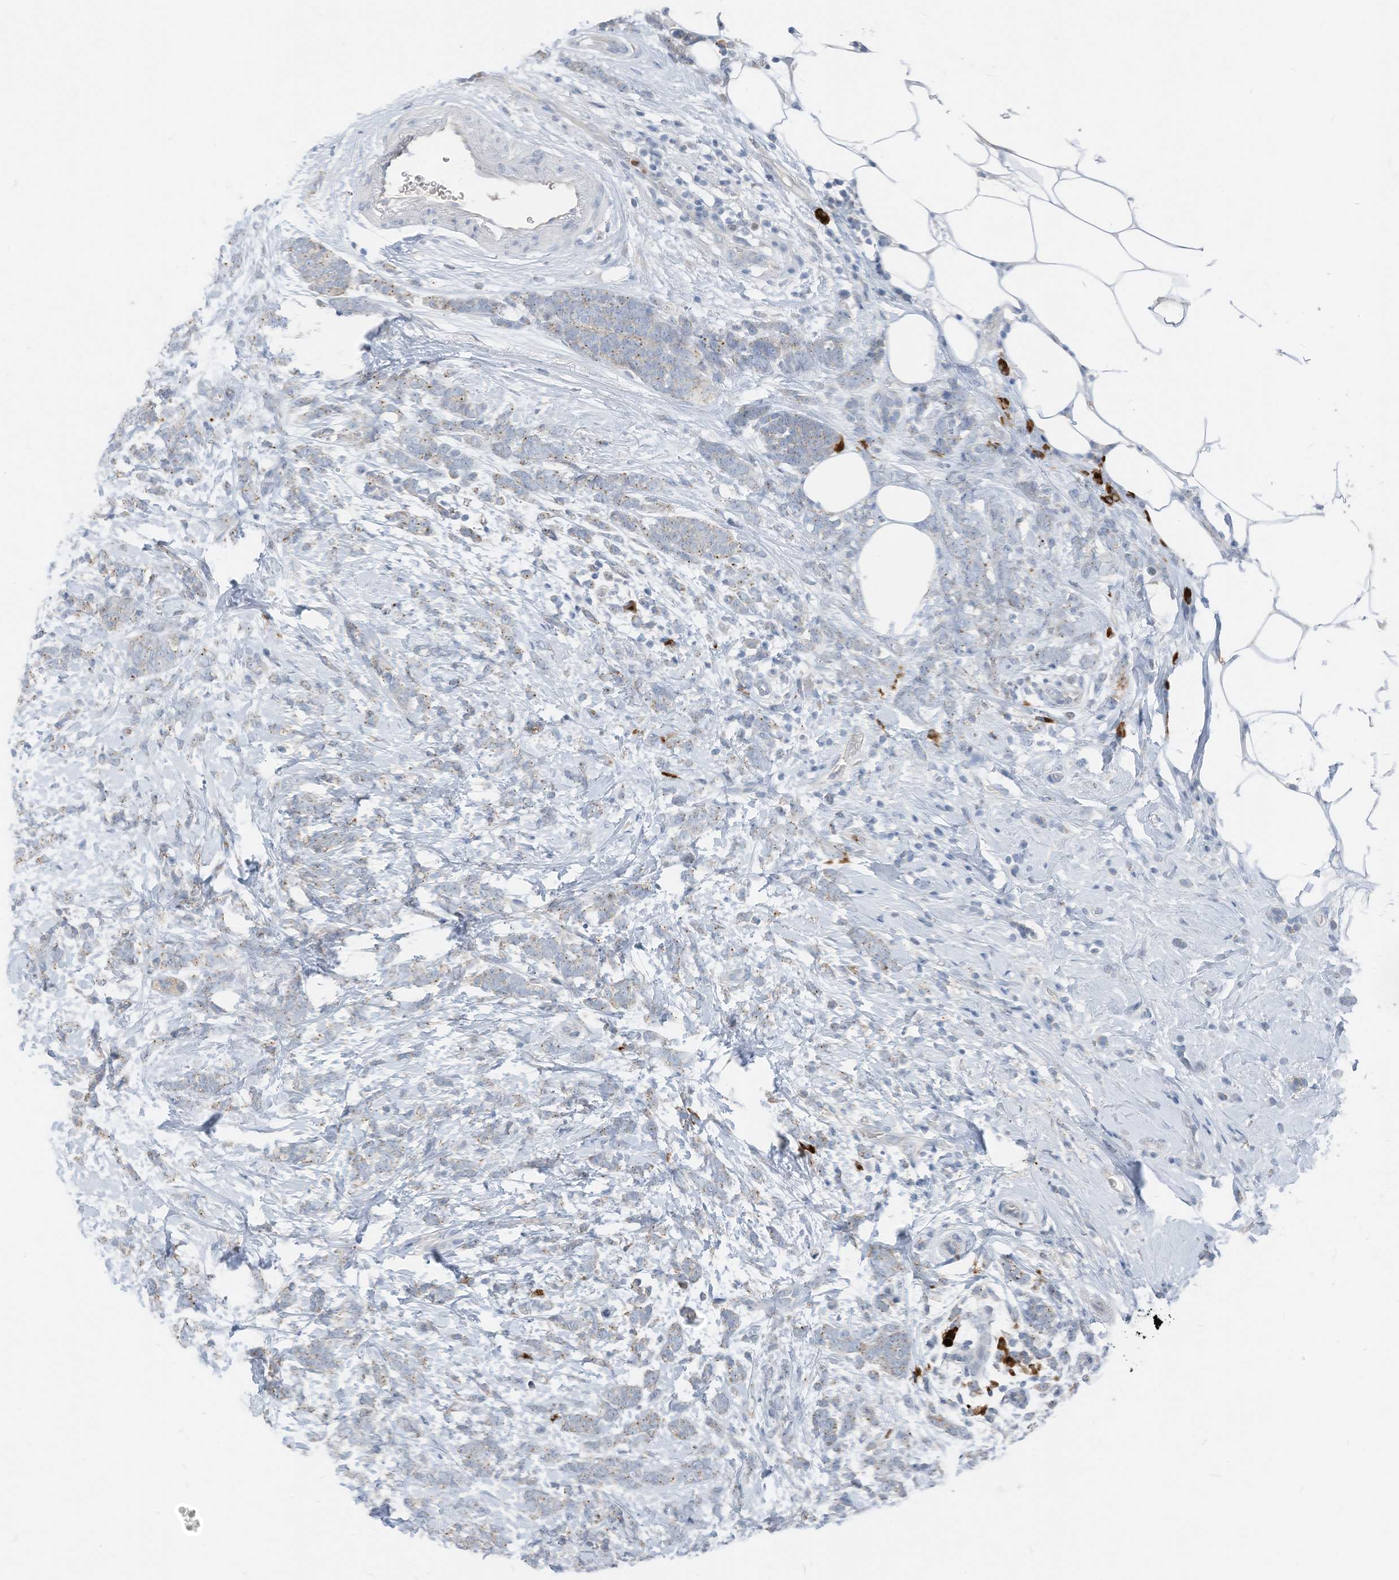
{"staining": {"intensity": "weak", "quantity": "<25%", "location": "cytoplasmic/membranous"}, "tissue": "breast cancer", "cell_type": "Tumor cells", "image_type": "cancer", "snomed": [{"axis": "morphology", "description": "Lobular carcinoma"}, {"axis": "topography", "description": "Breast"}], "caption": "This micrograph is of breast cancer (lobular carcinoma) stained with immunohistochemistry to label a protein in brown with the nuclei are counter-stained blue. There is no positivity in tumor cells.", "gene": "CHMP2B", "patient": {"sex": "female", "age": 58}}